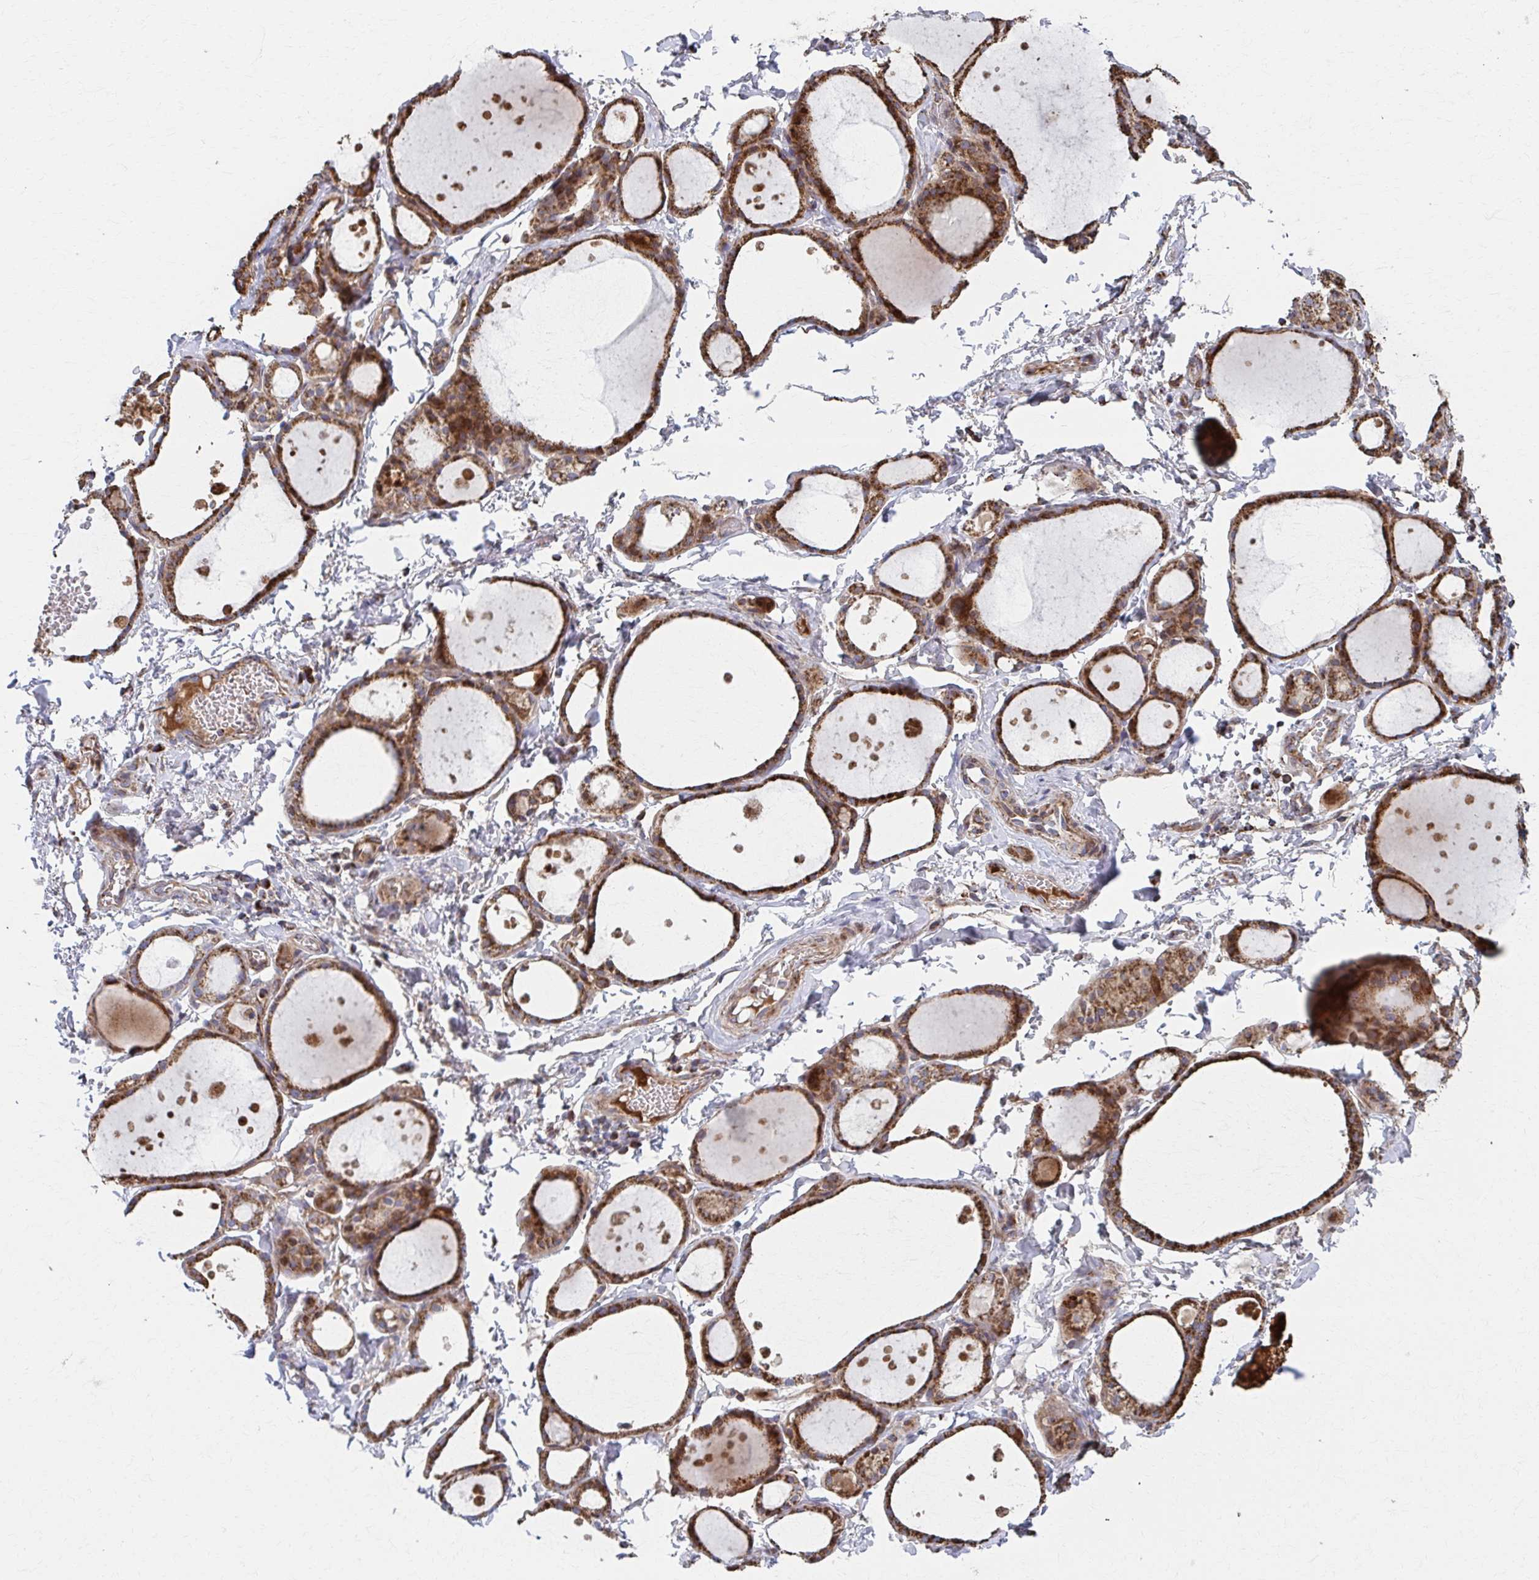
{"staining": {"intensity": "strong", "quantity": ">75%", "location": "cytoplasmic/membranous"}, "tissue": "thyroid gland", "cell_type": "Glandular cells", "image_type": "normal", "snomed": [{"axis": "morphology", "description": "Normal tissue, NOS"}, {"axis": "topography", "description": "Thyroid gland"}], "caption": "Strong cytoplasmic/membranous protein expression is identified in about >75% of glandular cells in thyroid gland.", "gene": "SAT1", "patient": {"sex": "male", "age": 68}}